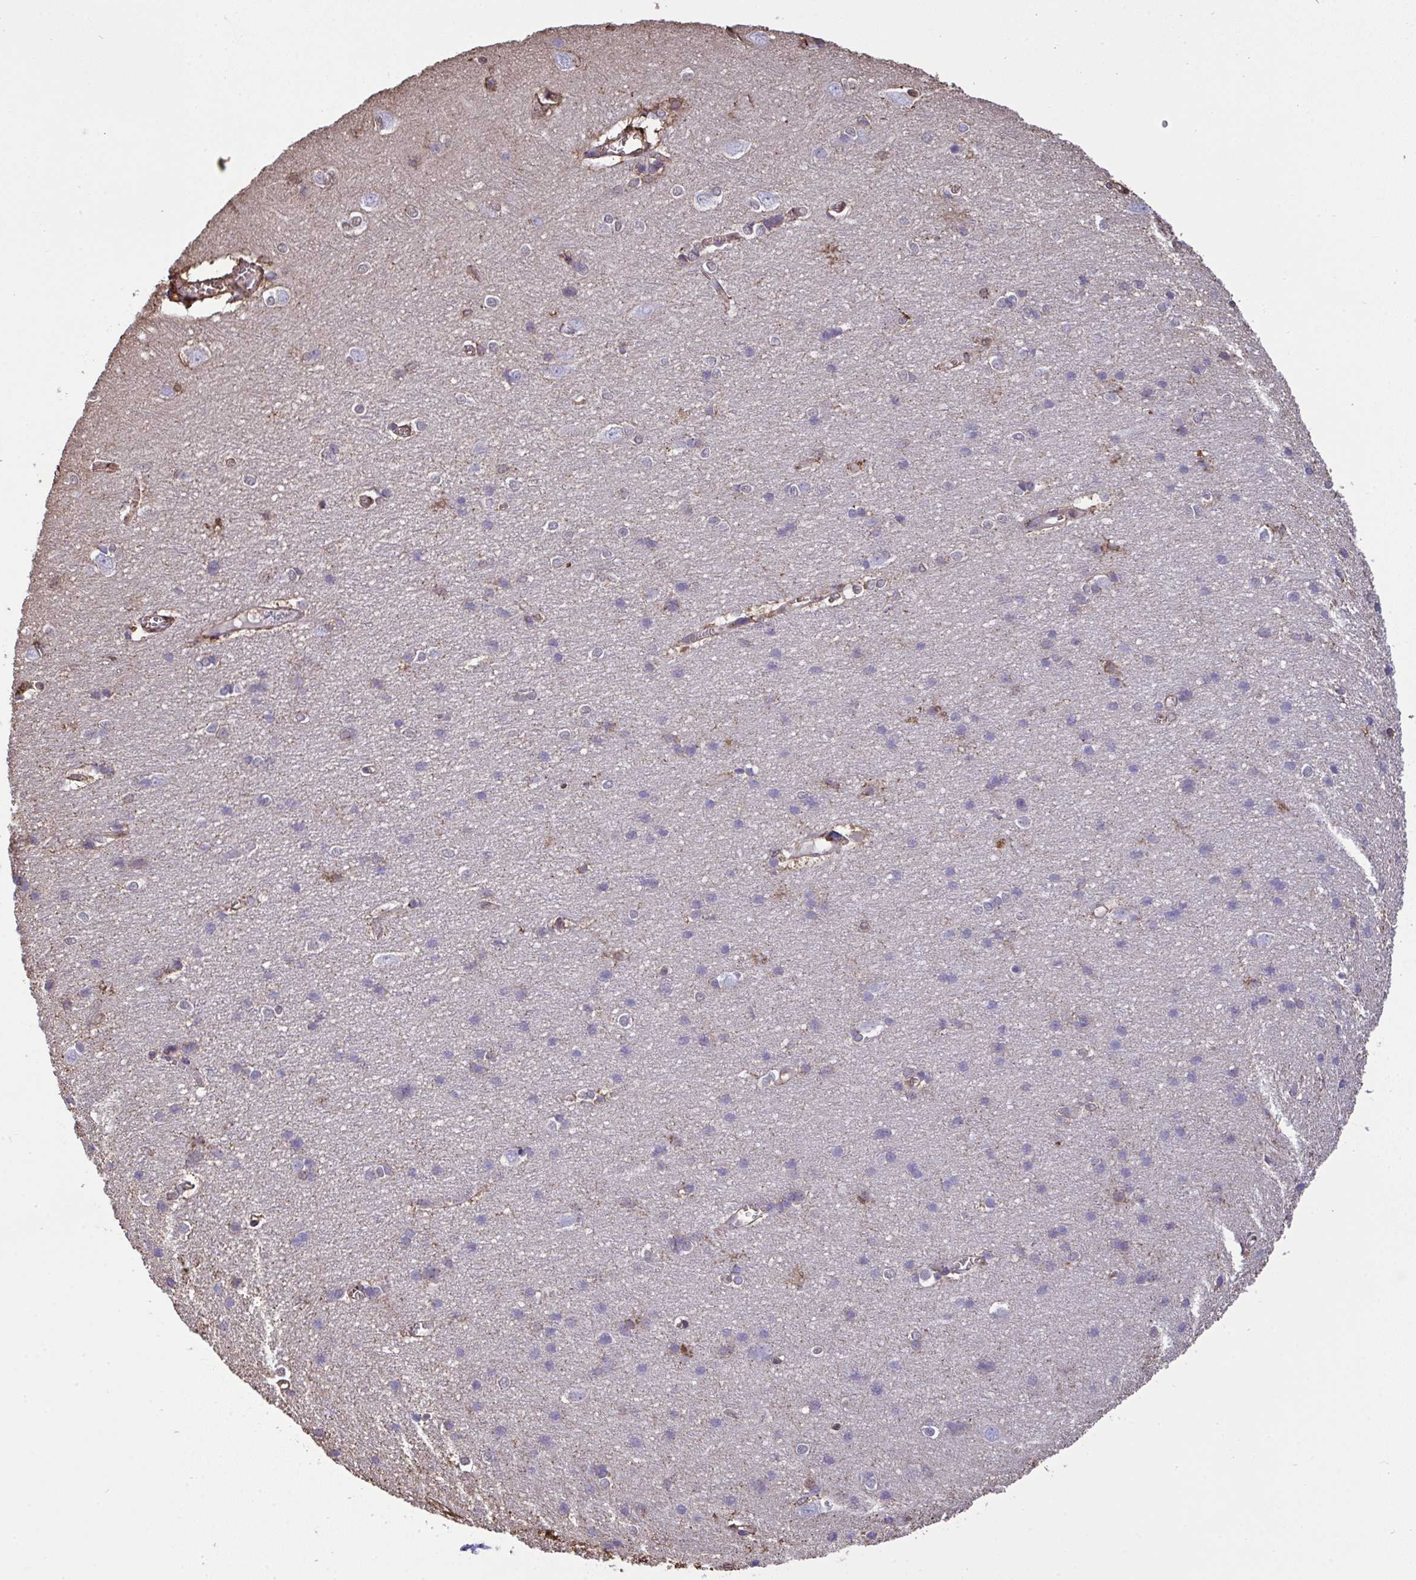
{"staining": {"intensity": "moderate", "quantity": ">75%", "location": "cytoplasmic/membranous"}, "tissue": "cerebral cortex", "cell_type": "Endothelial cells", "image_type": "normal", "snomed": [{"axis": "morphology", "description": "Normal tissue, NOS"}, {"axis": "topography", "description": "Cerebral cortex"}], "caption": "A high-resolution histopathology image shows IHC staining of normal cerebral cortex, which displays moderate cytoplasmic/membranous positivity in approximately >75% of endothelial cells.", "gene": "ANXA5", "patient": {"sex": "male", "age": 37}}